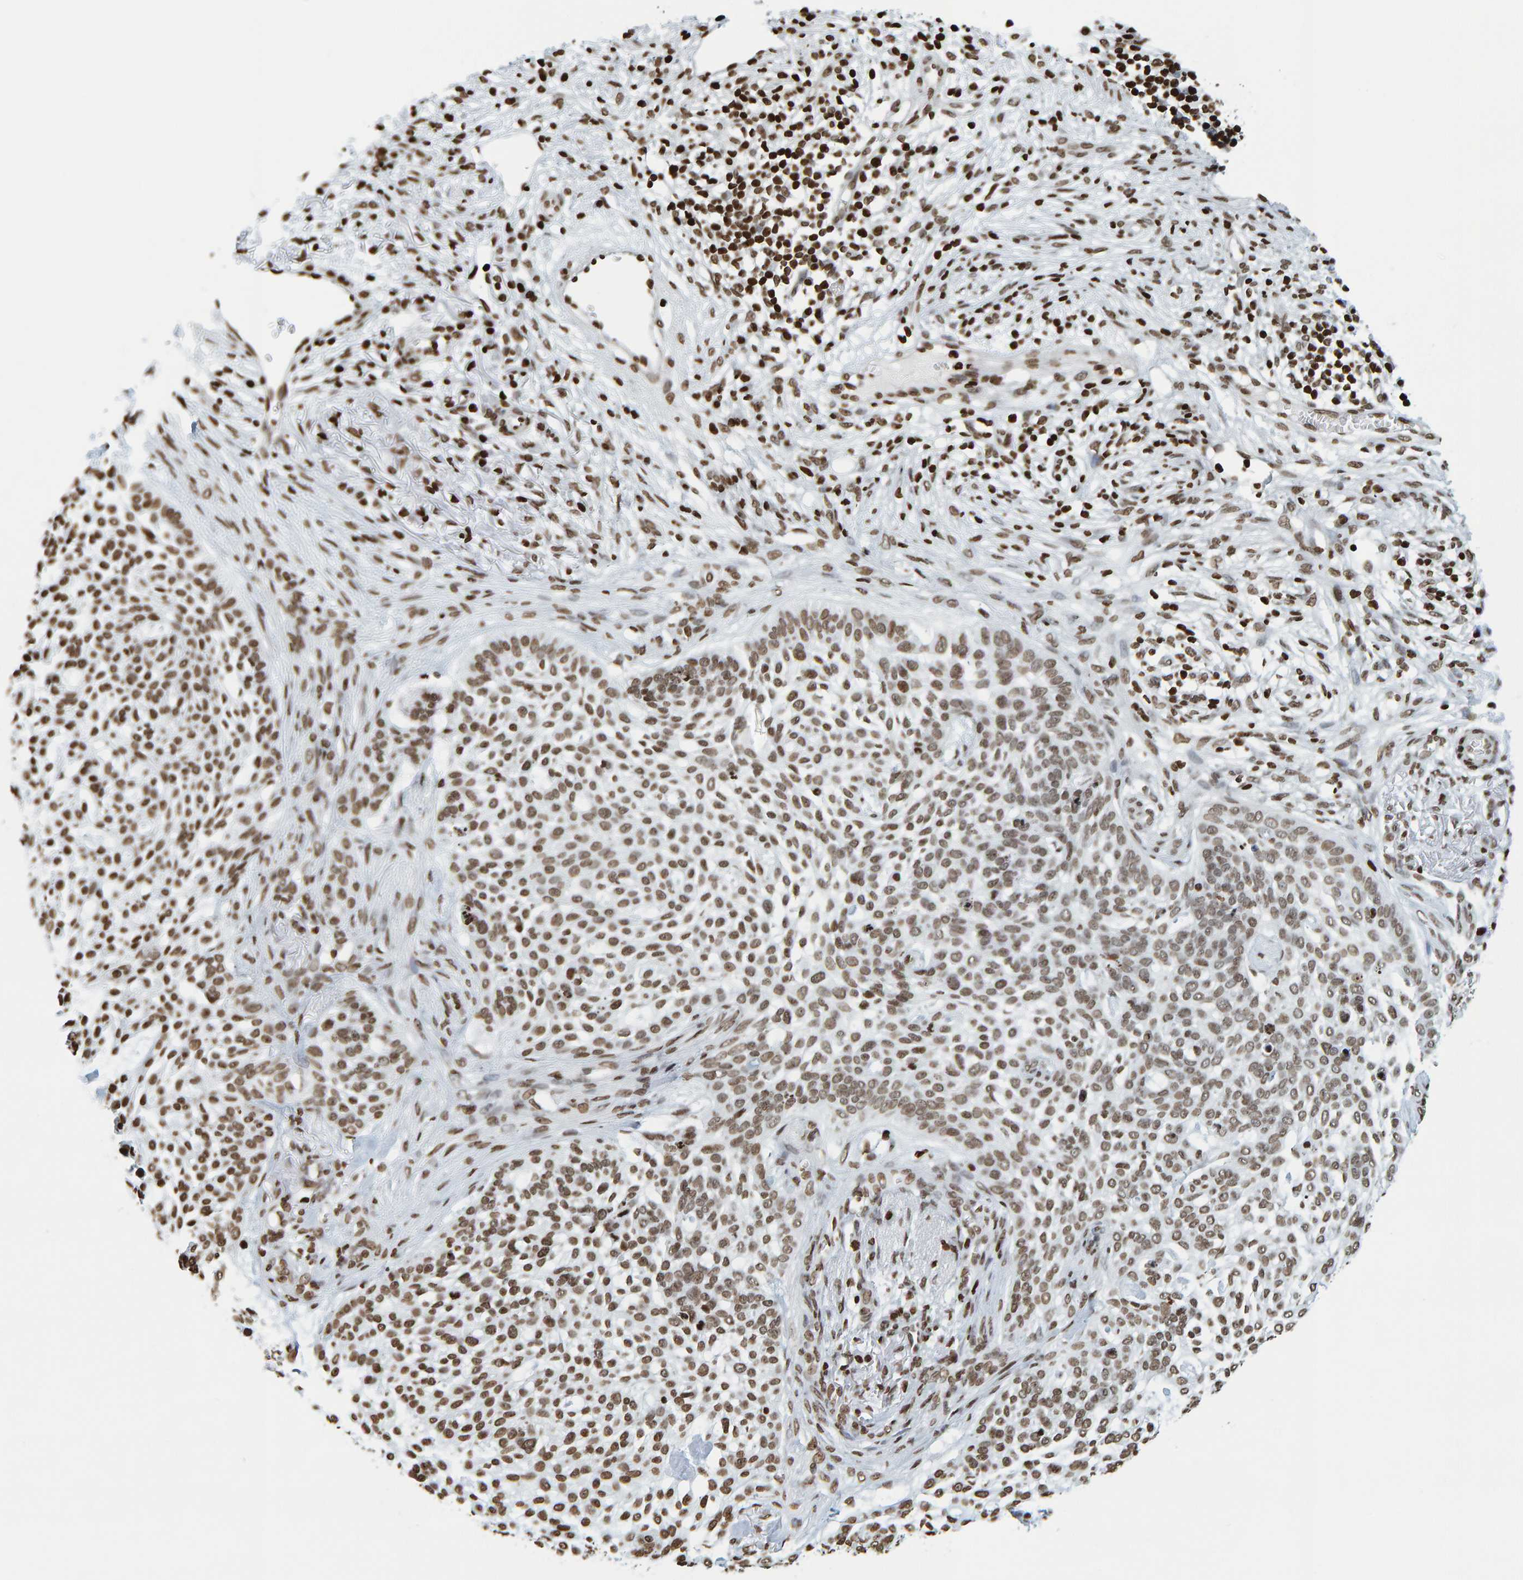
{"staining": {"intensity": "moderate", "quantity": ">75%", "location": "nuclear"}, "tissue": "skin cancer", "cell_type": "Tumor cells", "image_type": "cancer", "snomed": [{"axis": "morphology", "description": "Basal cell carcinoma"}, {"axis": "topography", "description": "Skin"}], "caption": "About >75% of tumor cells in basal cell carcinoma (skin) exhibit moderate nuclear protein expression as visualized by brown immunohistochemical staining.", "gene": "BRF2", "patient": {"sex": "female", "age": 64}}